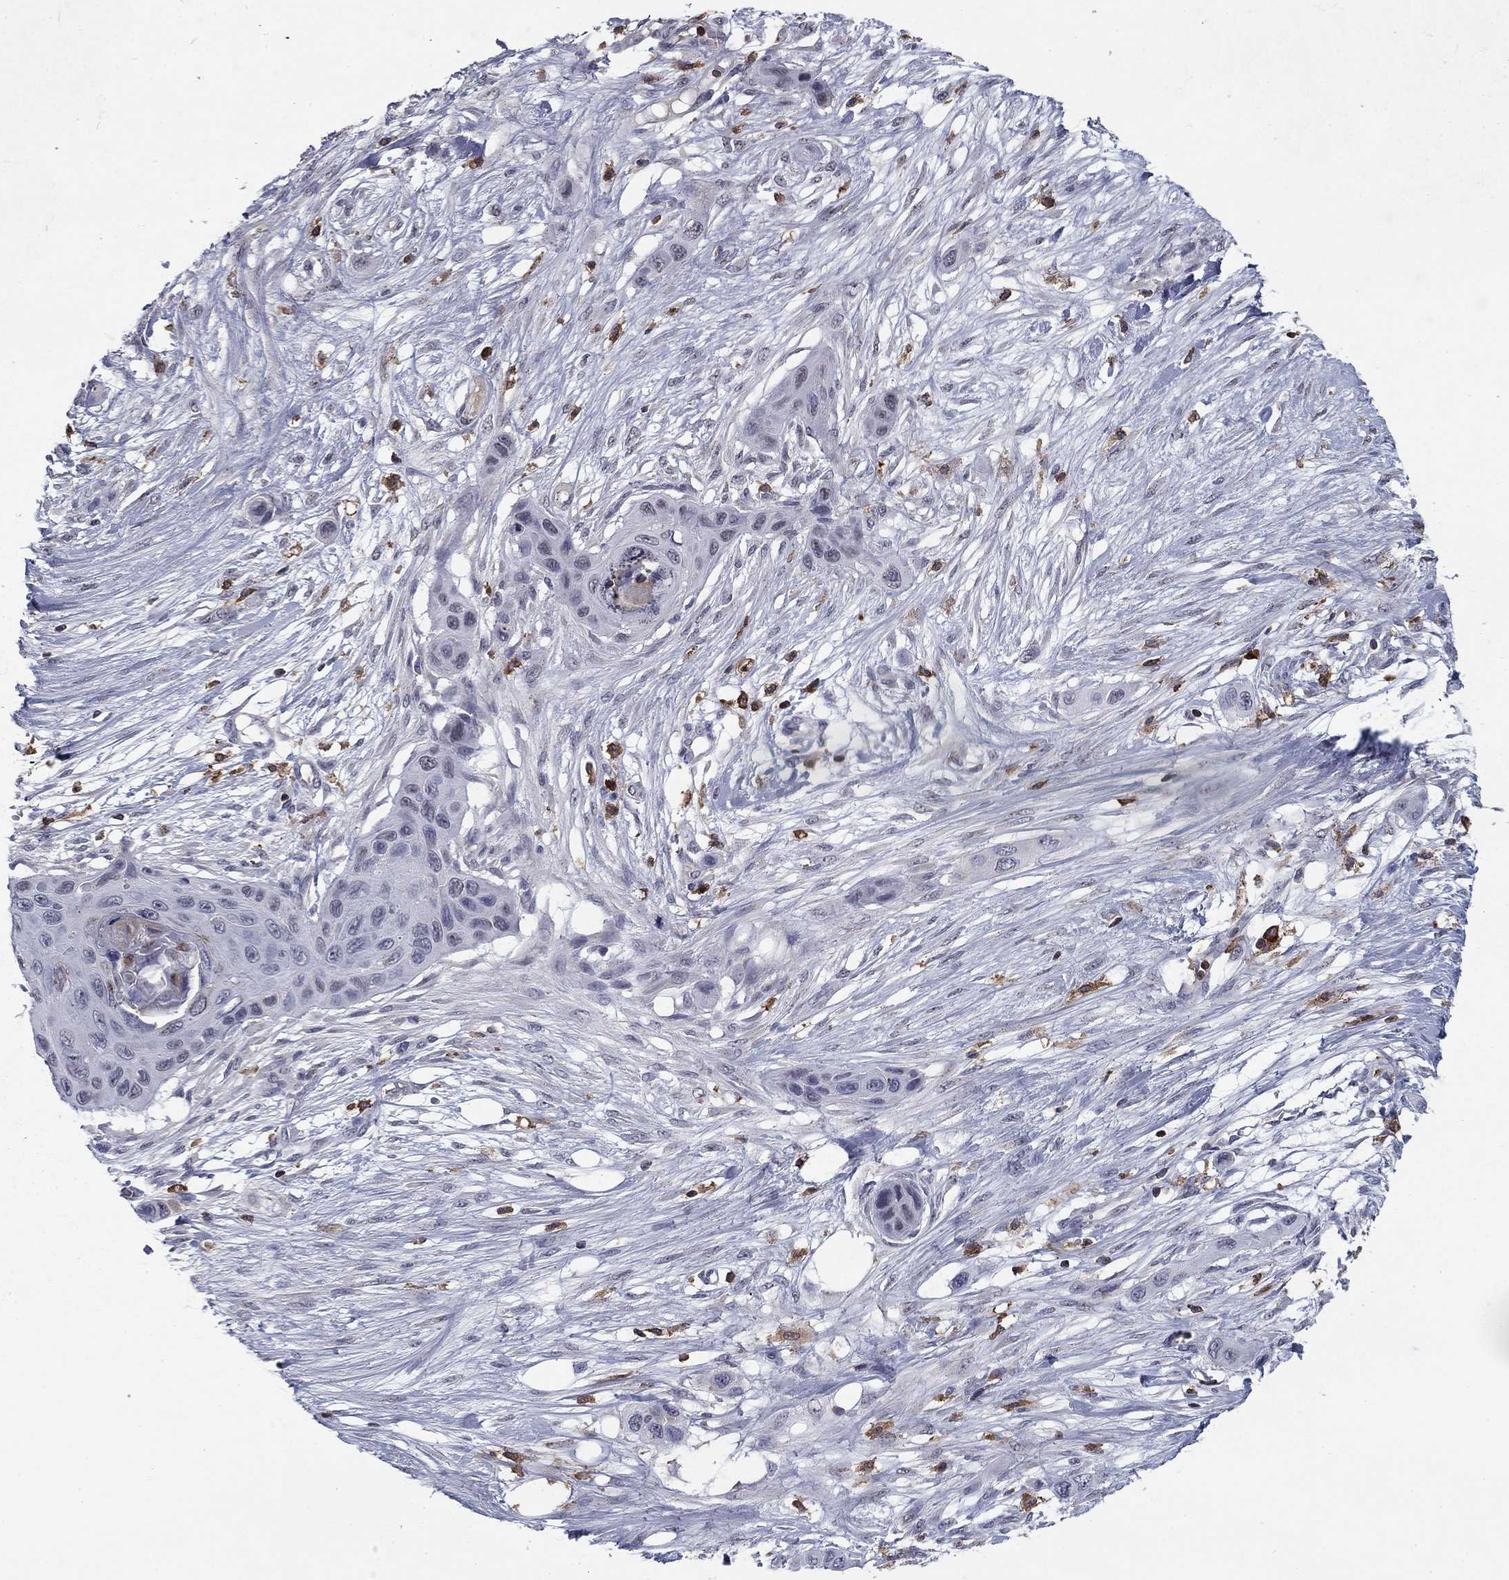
{"staining": {"intensity": "negative", "quantity": "none", "location": "none"}, "tissue": "skin cancer", "cell_type": "Tumor cells", "image_type": "cancer", "snomed": [{"axis": "morphology", "description": "Squamous cell carcinoma, NOS"}, {"axis": "topography", "description": "Skin"}], "caption": "Immunohistochemical staining of human squamous cell carcinoma (skin) demonstrates no significant staining in tumor cells.", "gene": "PLCB2", "patient": {"sex": "male", "age": 79}}